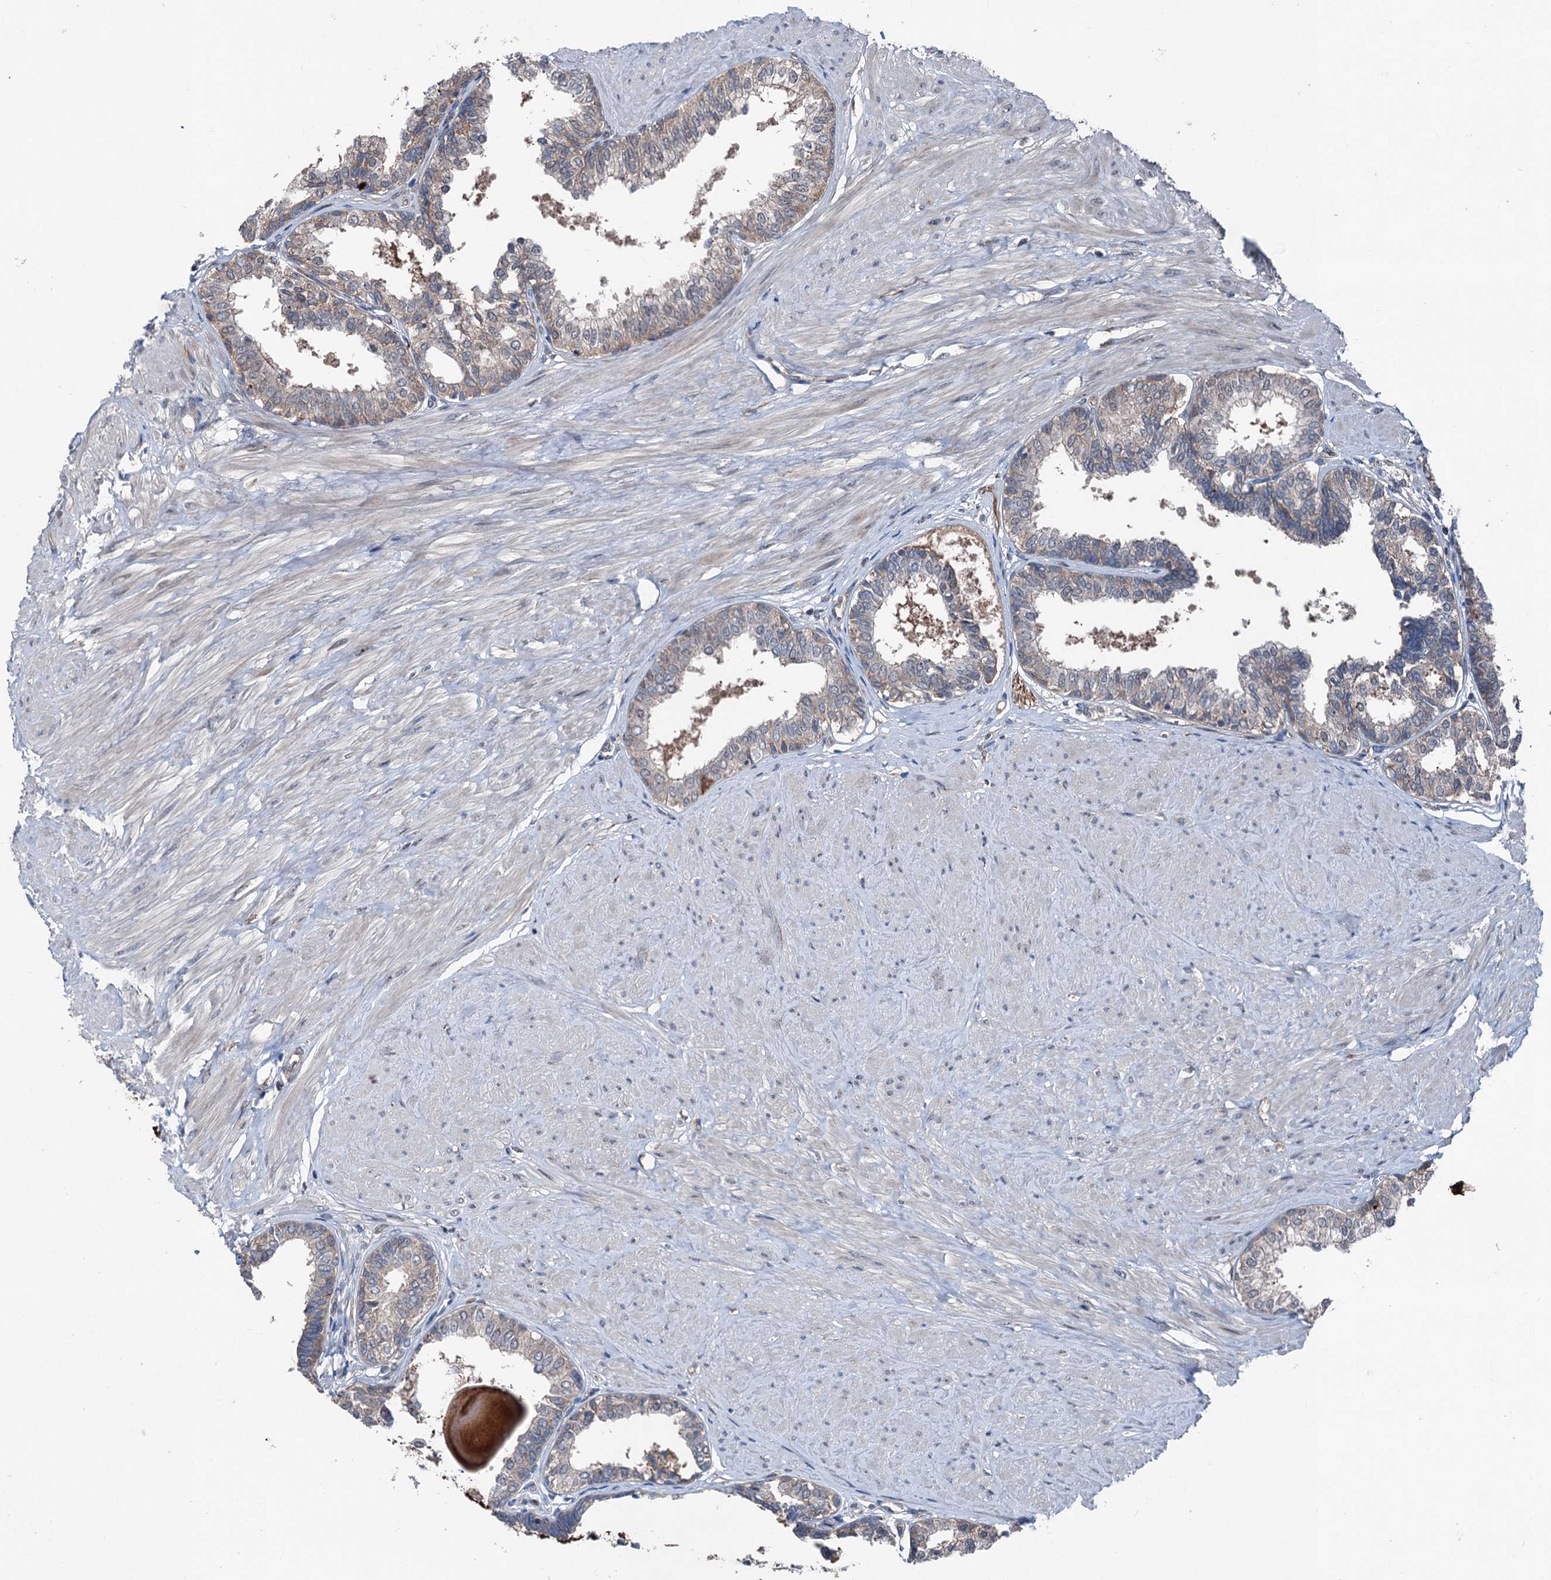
{"staining": {"intensity": "moderate", "quantity": "25%-75%", "location": "cytoplasmic/membranous"}, "tissue": "prostate", "cell_type": "Glandular cells", "image_type": "normal", "snomed": [{"axis": "morphology", "description": "Normal tissue, NOS"}, {"axis": "topography", "description": "Prostate"}], "caption": "This photomicrograph exhibits normal prostate stained with immunohistochemistry to label a protein in brown. The cytoplasmic/membranous of glandular cells show moderate positivity for the protein. Nuclei are counter-stained blue.", "gene": "PSMD13", "patient": {"sex": "male", "age": 48}}